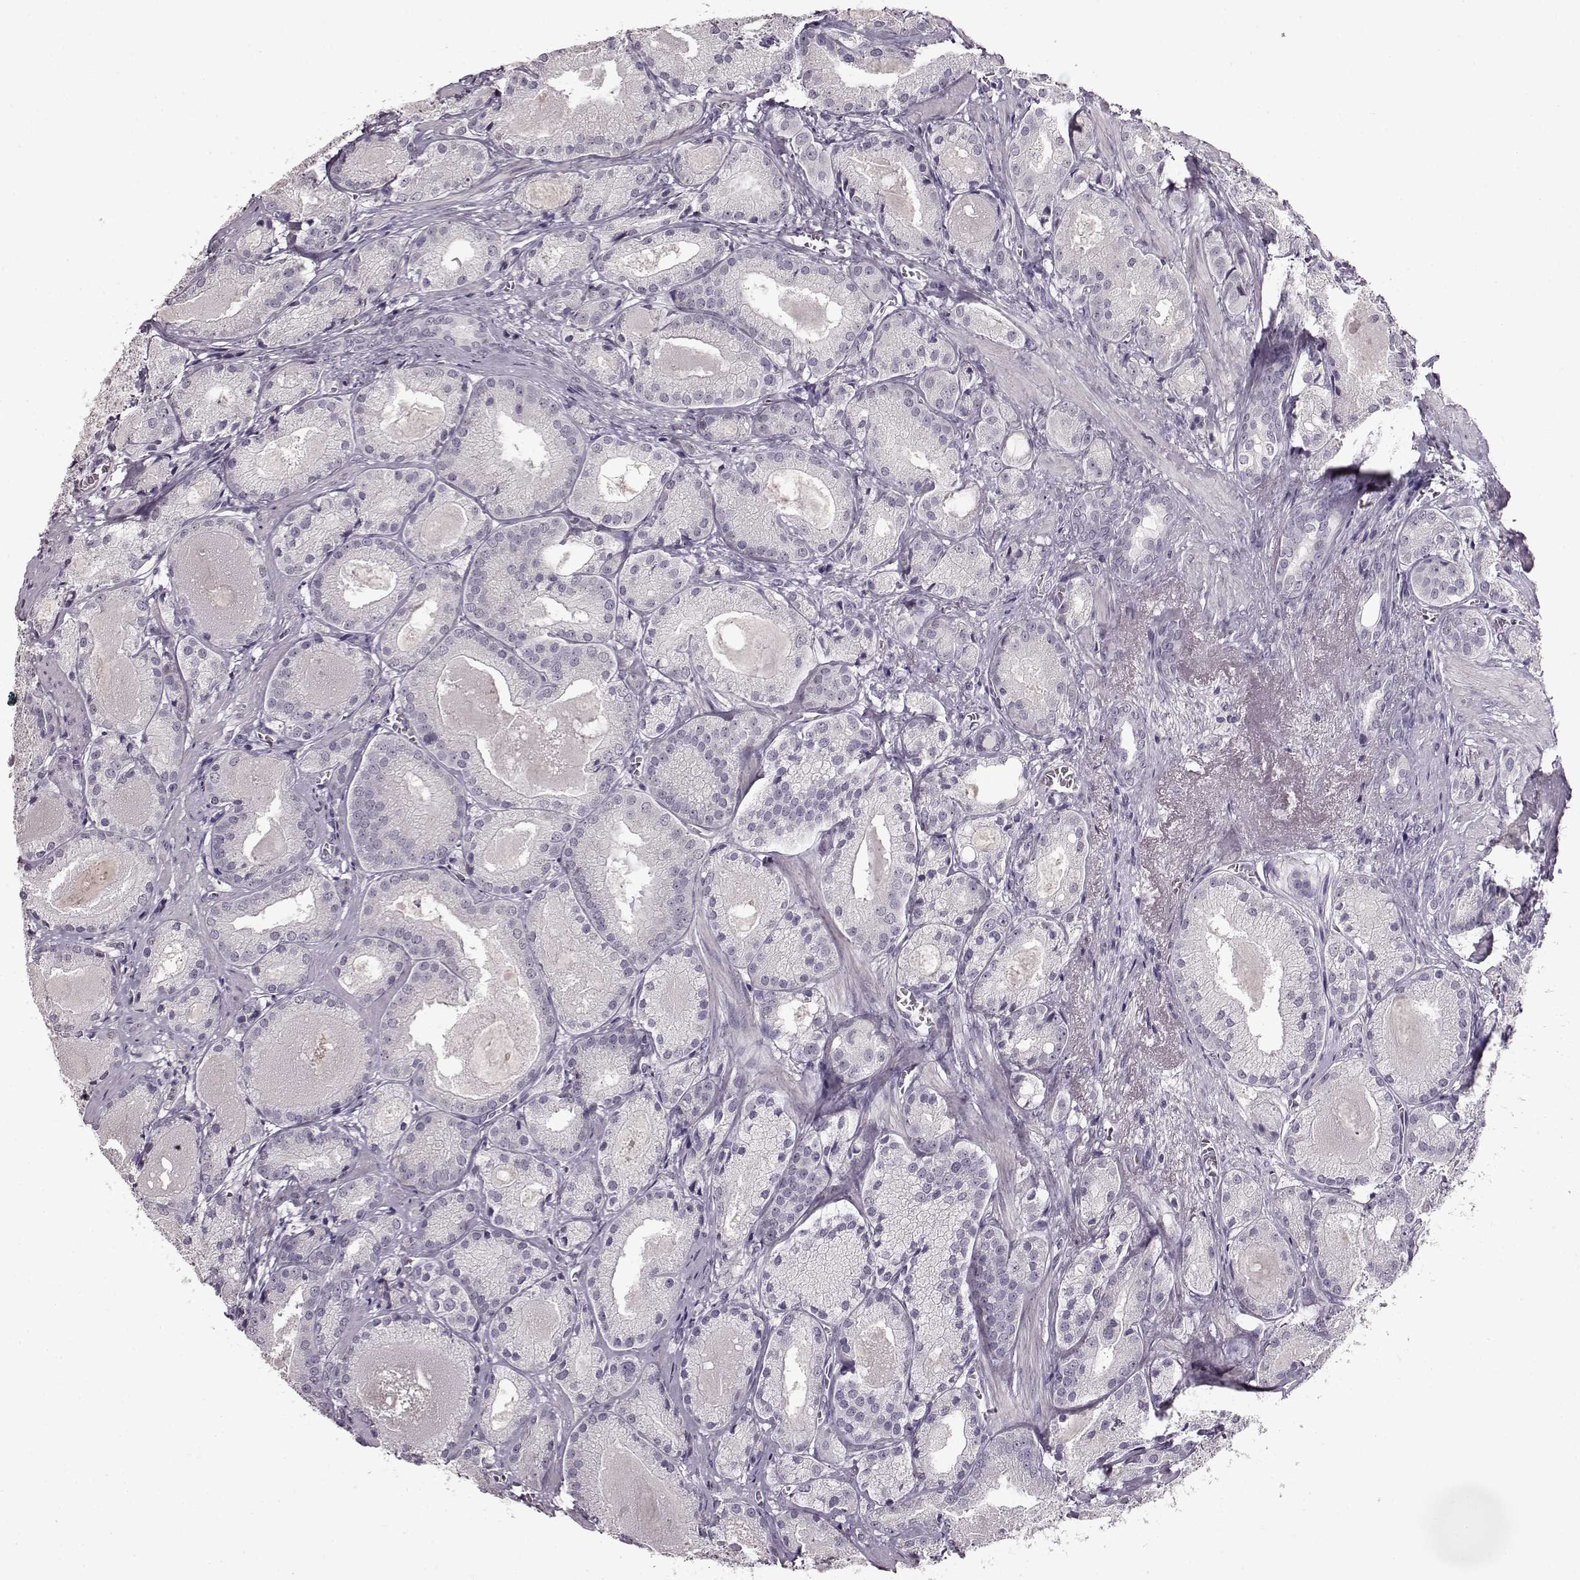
{"staining": {"intensity": "negative", "quantity": "none", "location": "none"}, "tissue": "prostate cancer", "cell_type": "Tumor cells", "image_type": "cancer", "snomed": [{"axis": "morphology", "description": "Adenocarcinoma, High grade"}, {"axis": "topography", "description": "Prostate"}], "caption": "Prostate high-grade adenocarcinoma was stained to show a protein in brown. There is no significant staining in tumor cells.", "gene": "FSHB", "patient": {"sex": "male", "age": 66}}